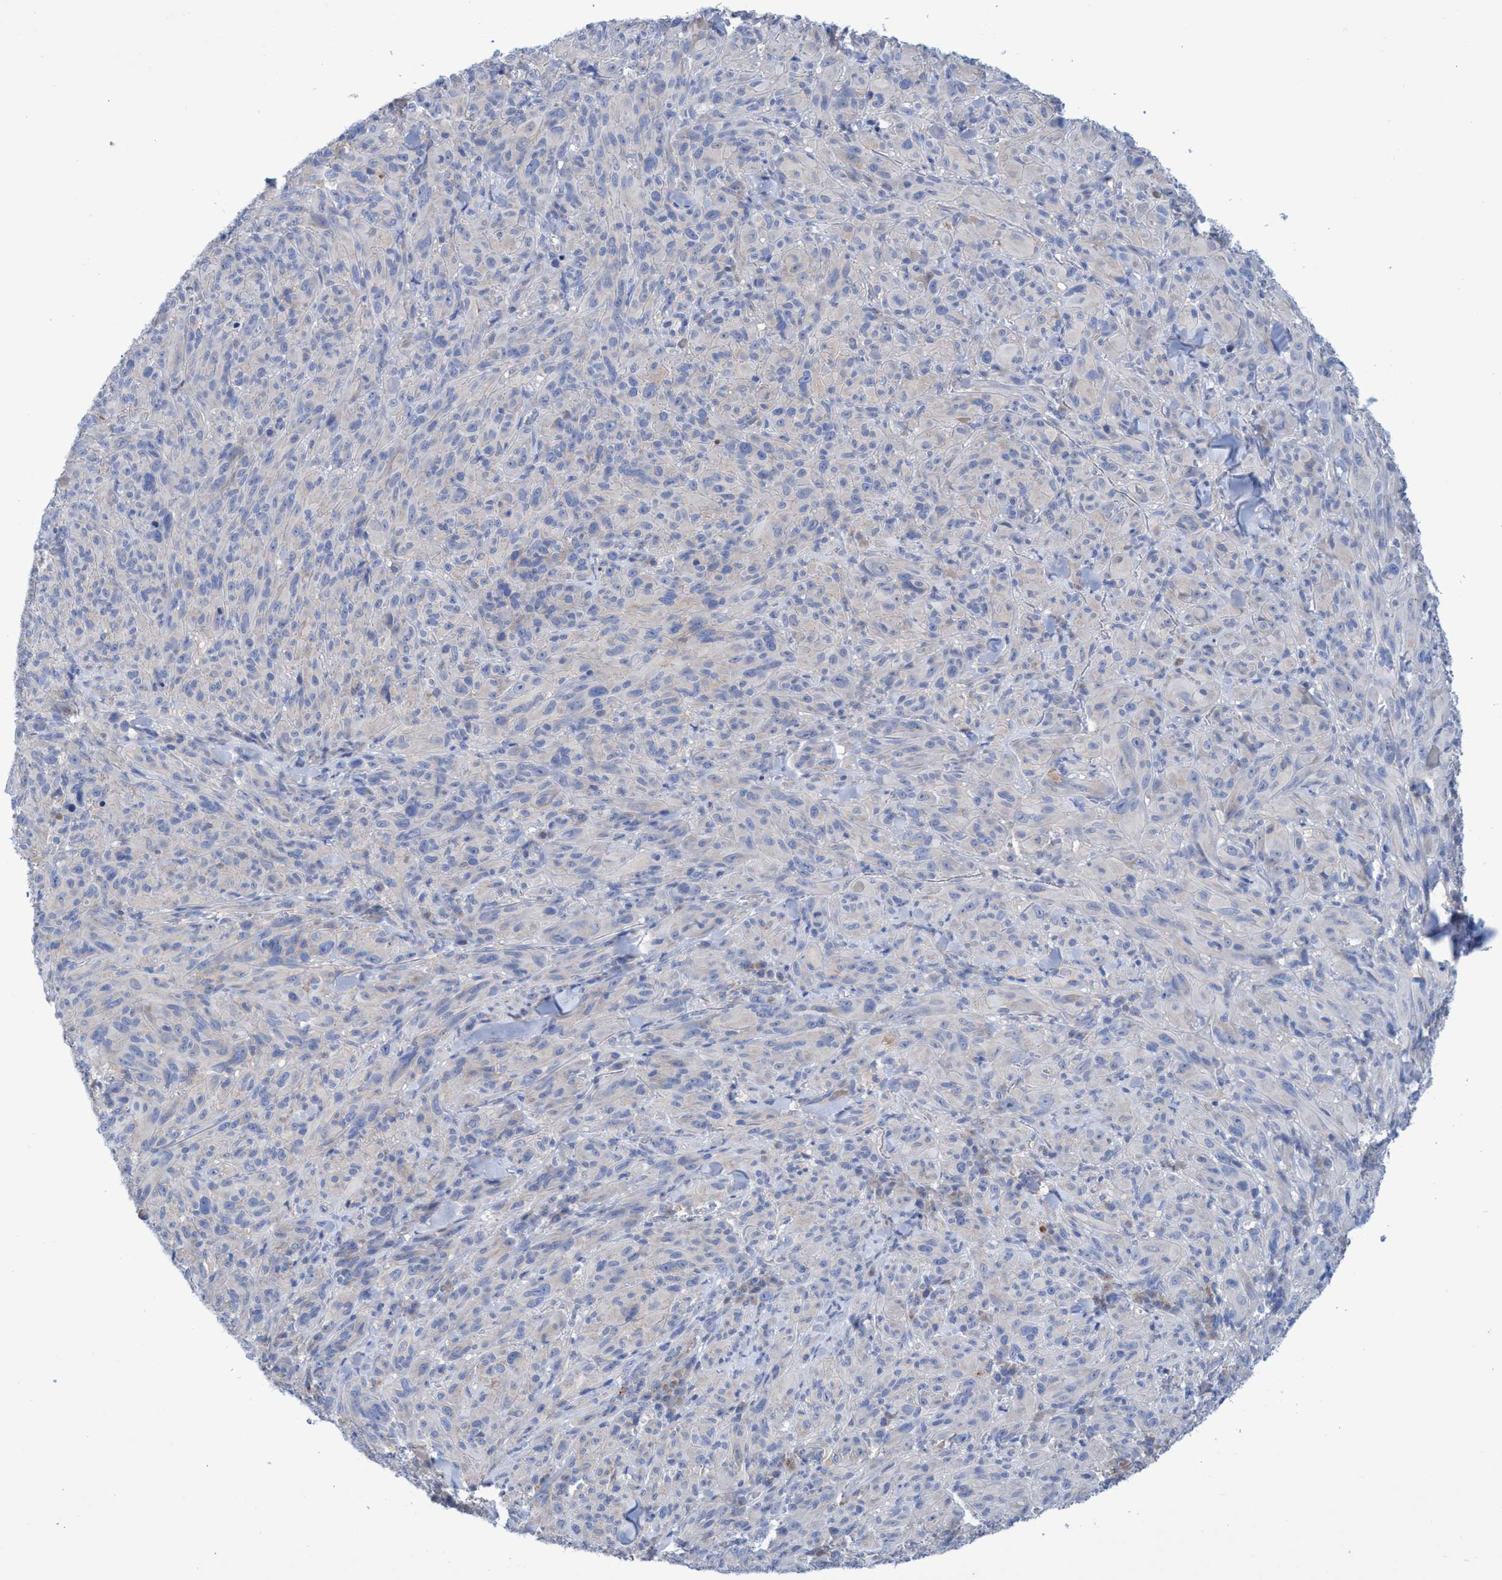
{"staining": {"intensity": "negative", "quantity": "none", "location": "none"}, "tissue": "melanoma", "cell_type": "Tumor cells", "image_type": "cancer", "snomed": [{"axis": "morphology", "description": "Malignant melanoma, NOS"}, {"axis": "topography", "description": "Skin of head"}], "caption": "Tumor cells show no significant protein positivity in malignant melanoma.", "gene": "SVEP1", "patient": {"sex": "male", "age": 96}}